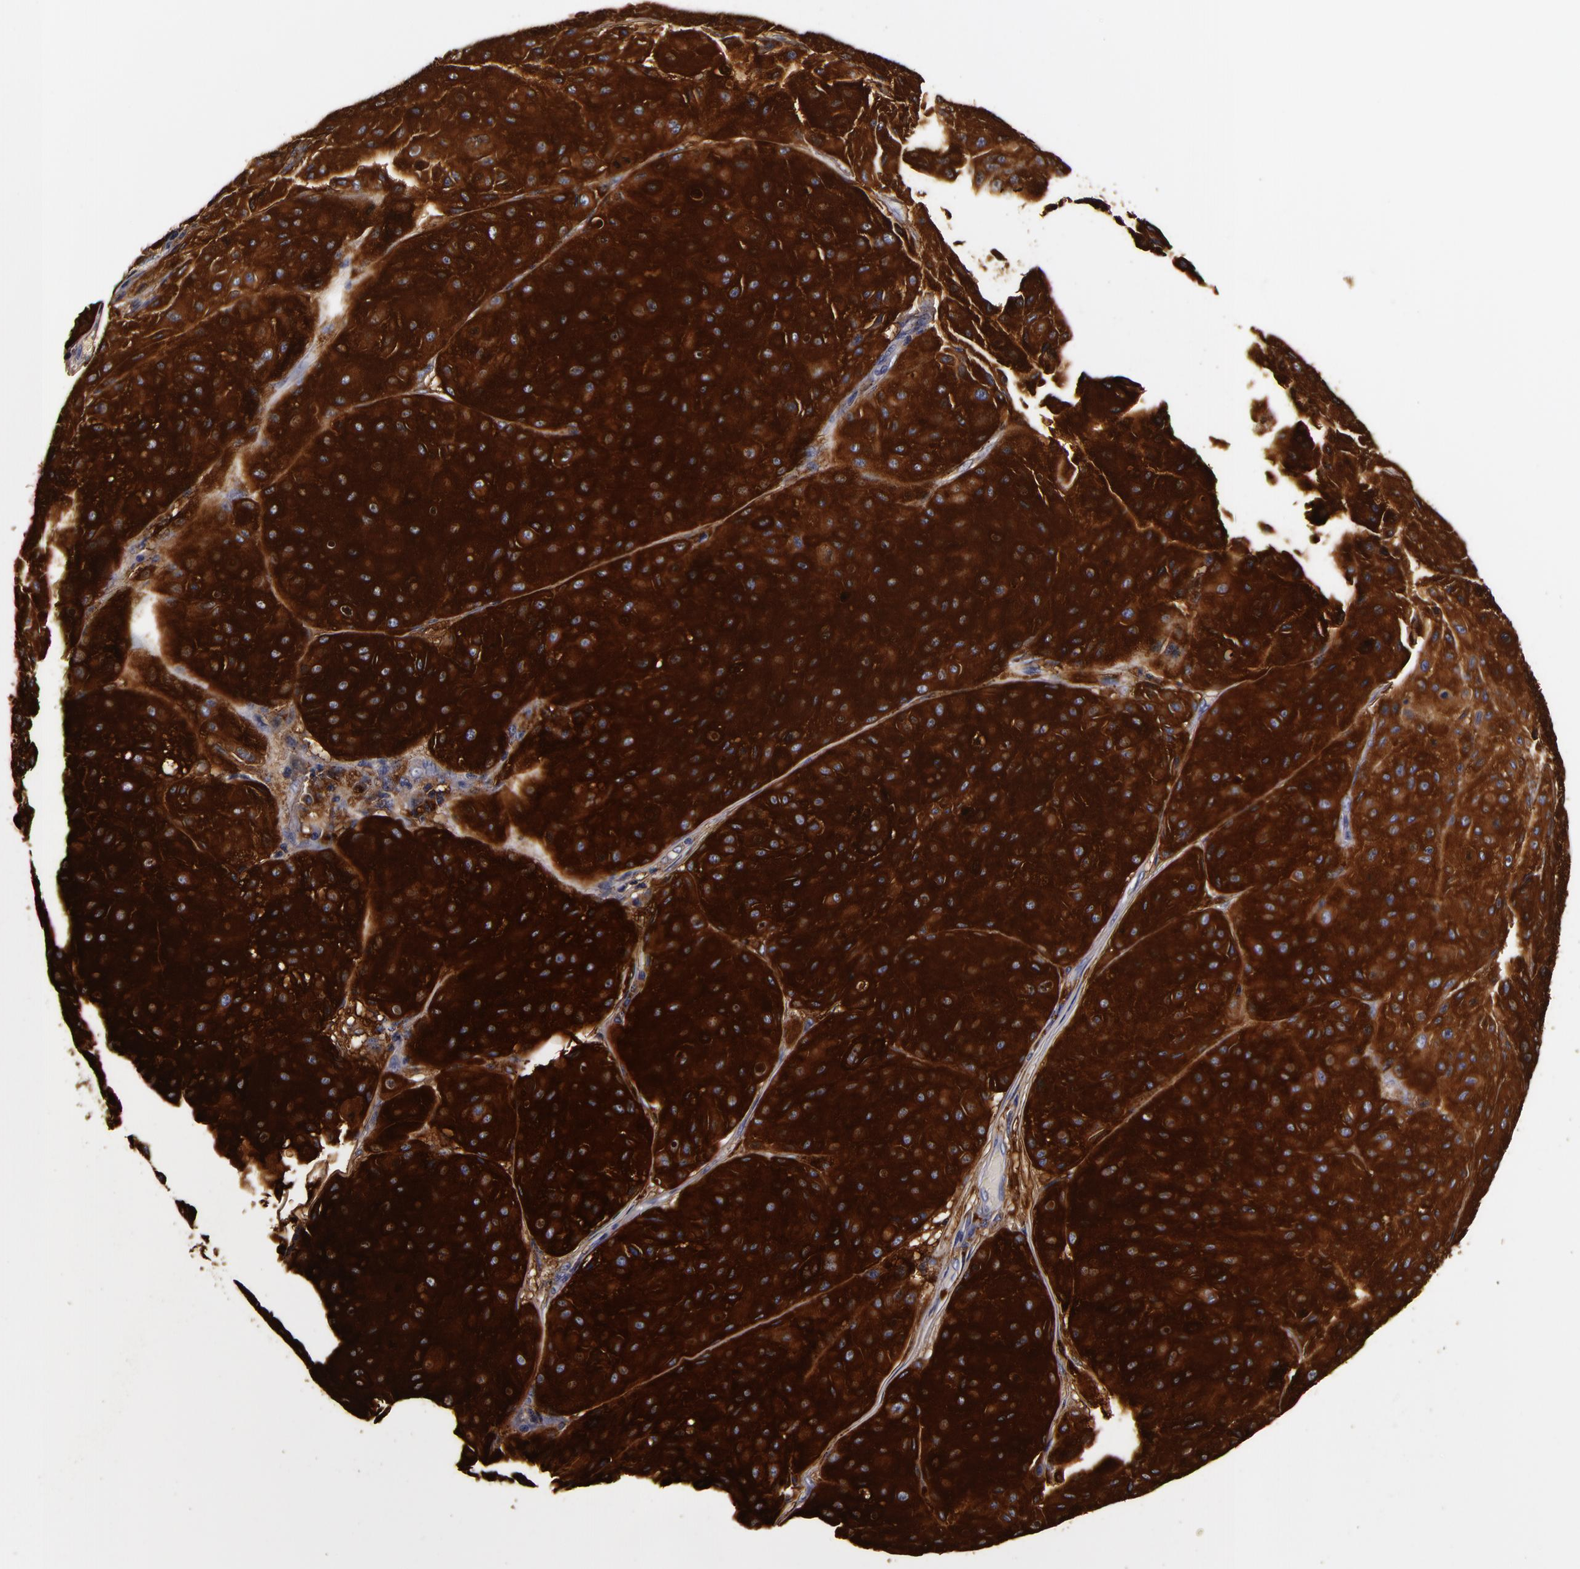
{"staining": {"intensity": "strong", "quantity": ">75%", "location": "cytoplasmic/membranous"}, "tissue": "melanoma", "cell_type": "Tumor cells", "image_type": "cancer", "snomed": [{"axis": "morphology", "description": "Malignant melanoma, NOS"}, {"axis": "topography", "description": "Skin"}], "caption": "An immunohistochemistry micrograph of tumor tissue is shown. Protein staining in brown shows strong cytoplasmic/membranous positivity in melanoma within tumor cells.", "gene": "LGALS3BP", "patient": {"sex": "male", "age": 36}}